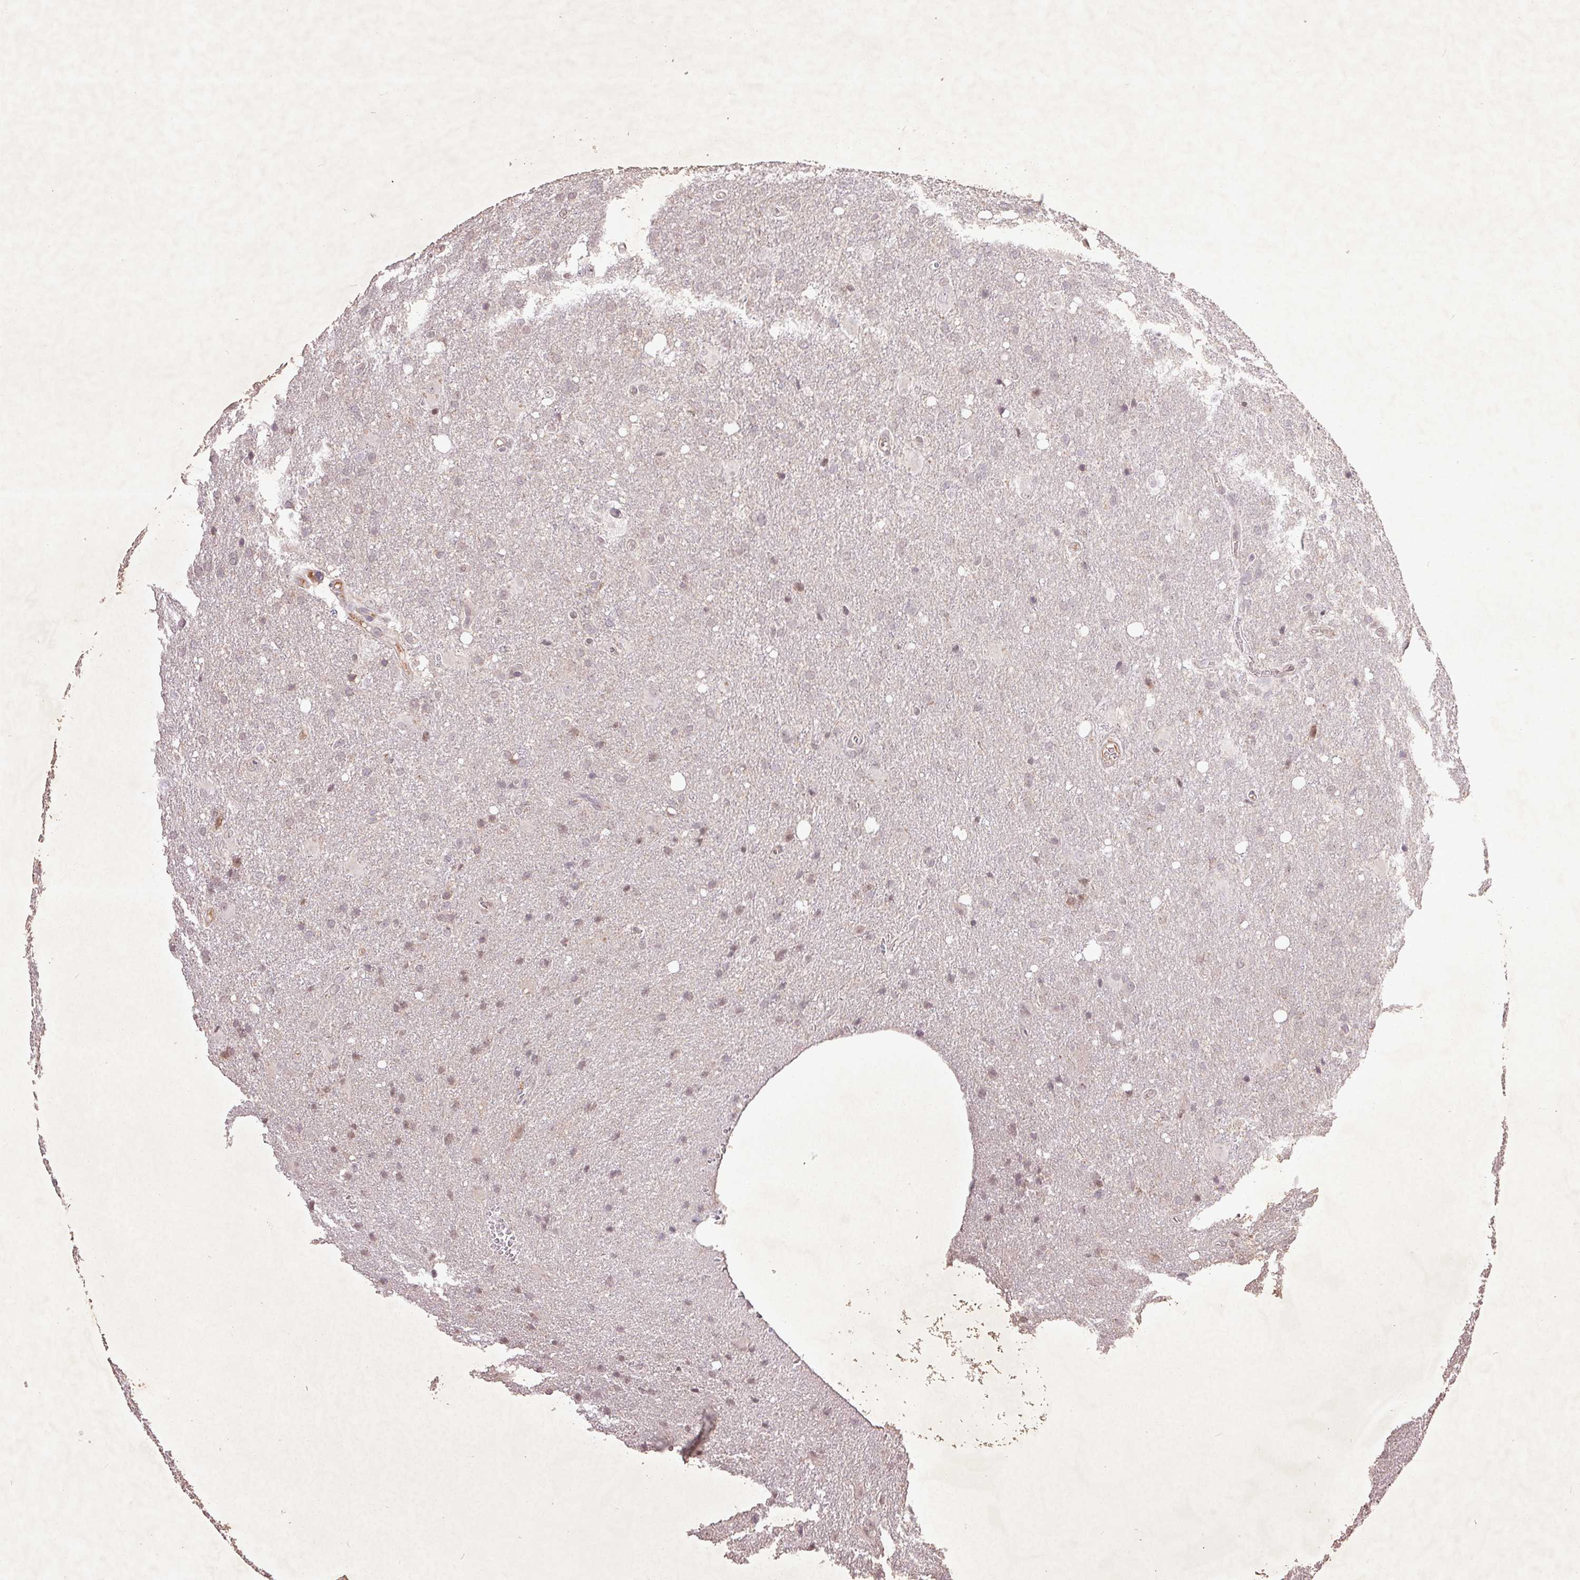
{"staining": {"intensity": "negative", "quantity": "none", "location": "none"}, "tissue": "glioma", "cell_type": "Tumor cells", "image_type": "cancer", "snomed": [{"axis": "morphology", "description": "Glioma, malignant, Low grade"}, {"axis": "topography", "description": "Brain"}], "caption": "Malignant low-grade glioma was stained to show a protein in brown. There is no significant staining in tumor cells.", "gene": "FAM168B", "patient": {"sex": "male", "age": 66}}